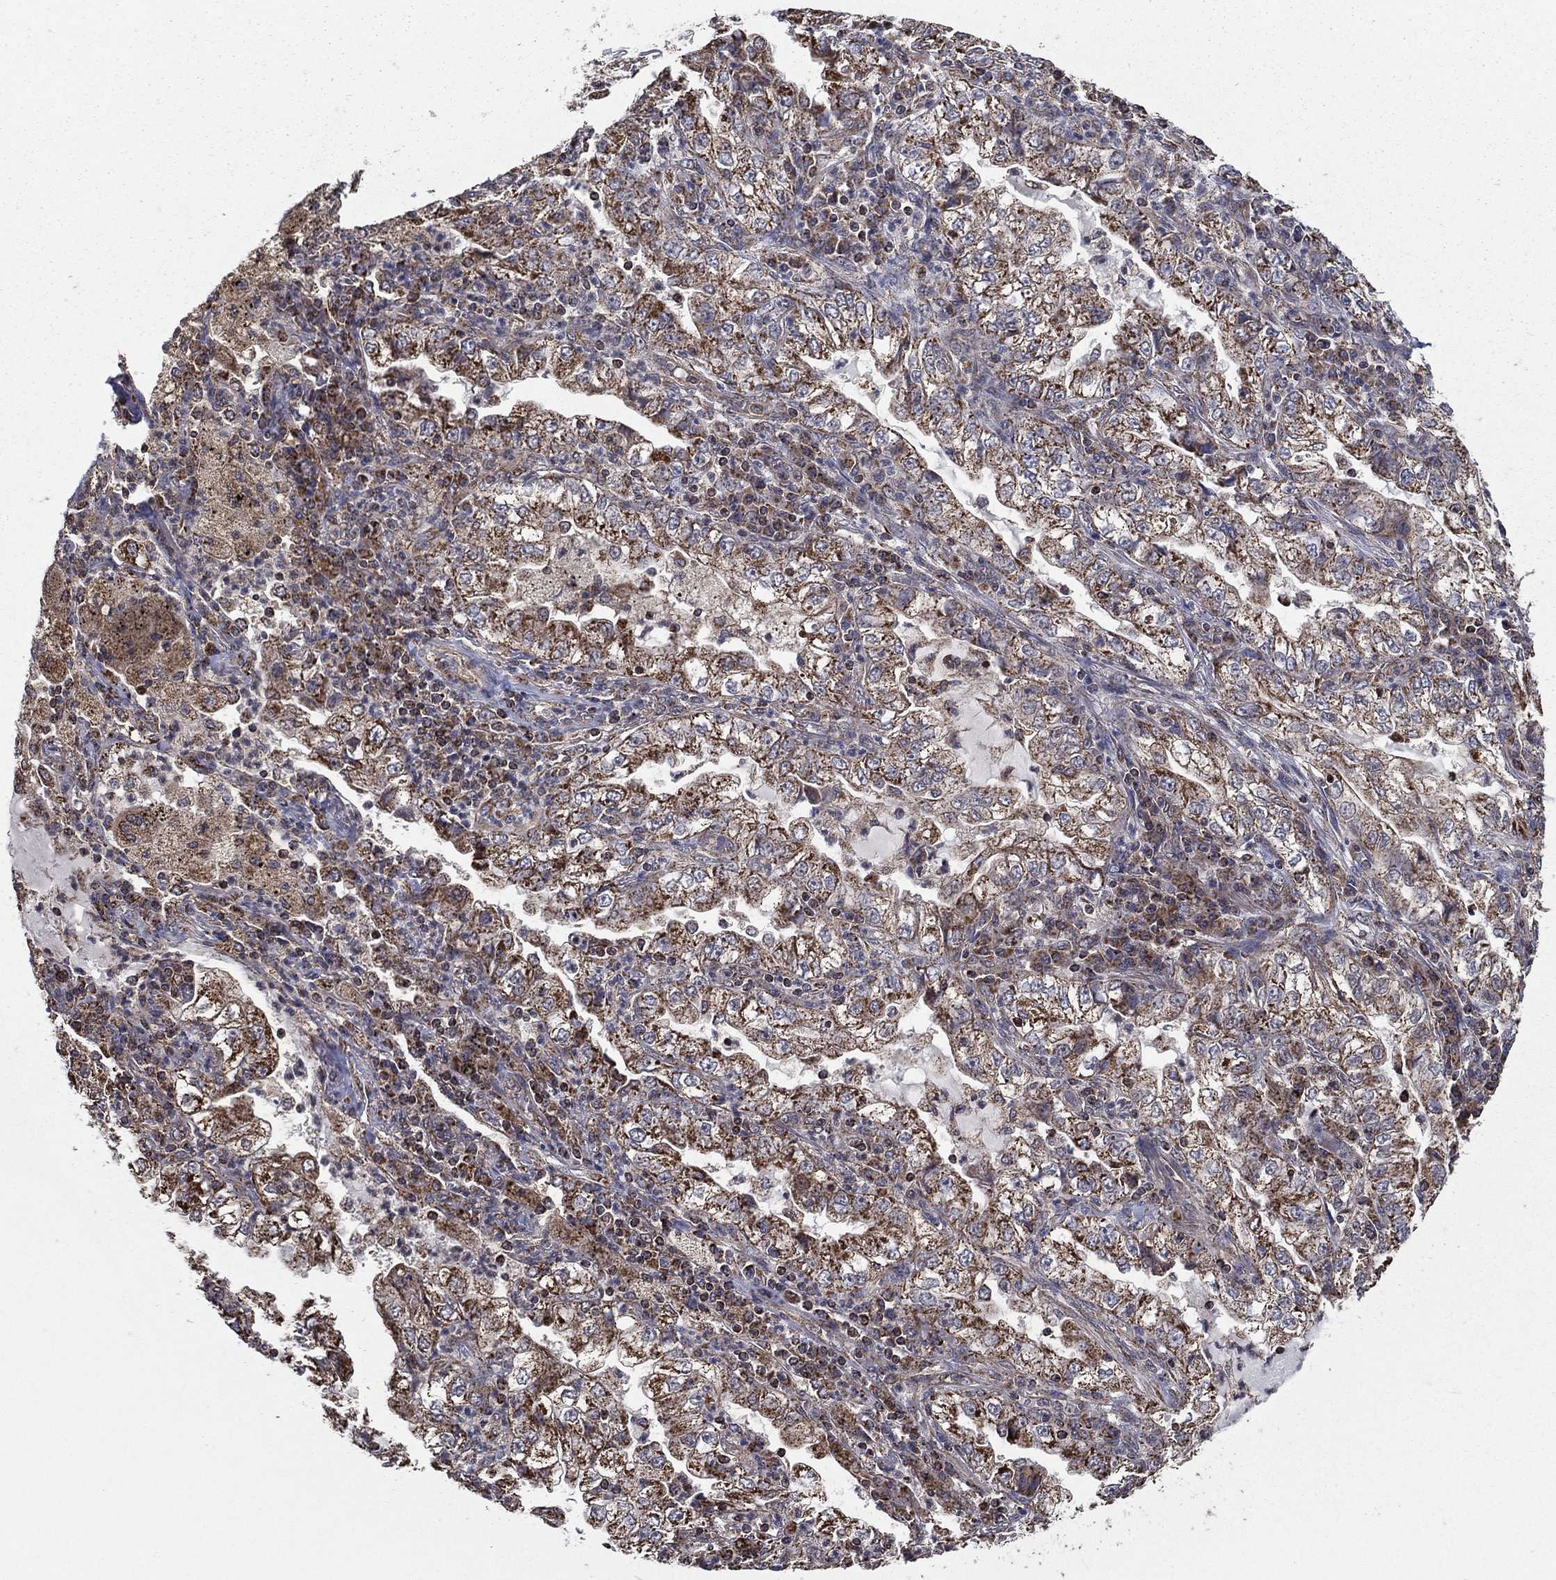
{"staining": {"intensity": "moderate", "quantity": "25%-75%", "location": "cytoplasmic/membranous"}, "tissue": "lung cancer", "cell_type": "Tumor cells", "image_type": "cancer", "snomed": [{"axis": "morphology", "description": "Adenocarcinoma, NOS"}, {"axis": "topography", "description": "Lung"}], "caption": "An image showing moderate cytoplasmic/membranous positivity in about 25%-75% of tumor cells in lung cancer (adenocarcinoma), as visualized by brown immunohistochemical staining.", "gene": "RIGI", "patient": {"sex": "female", "age": 73}}